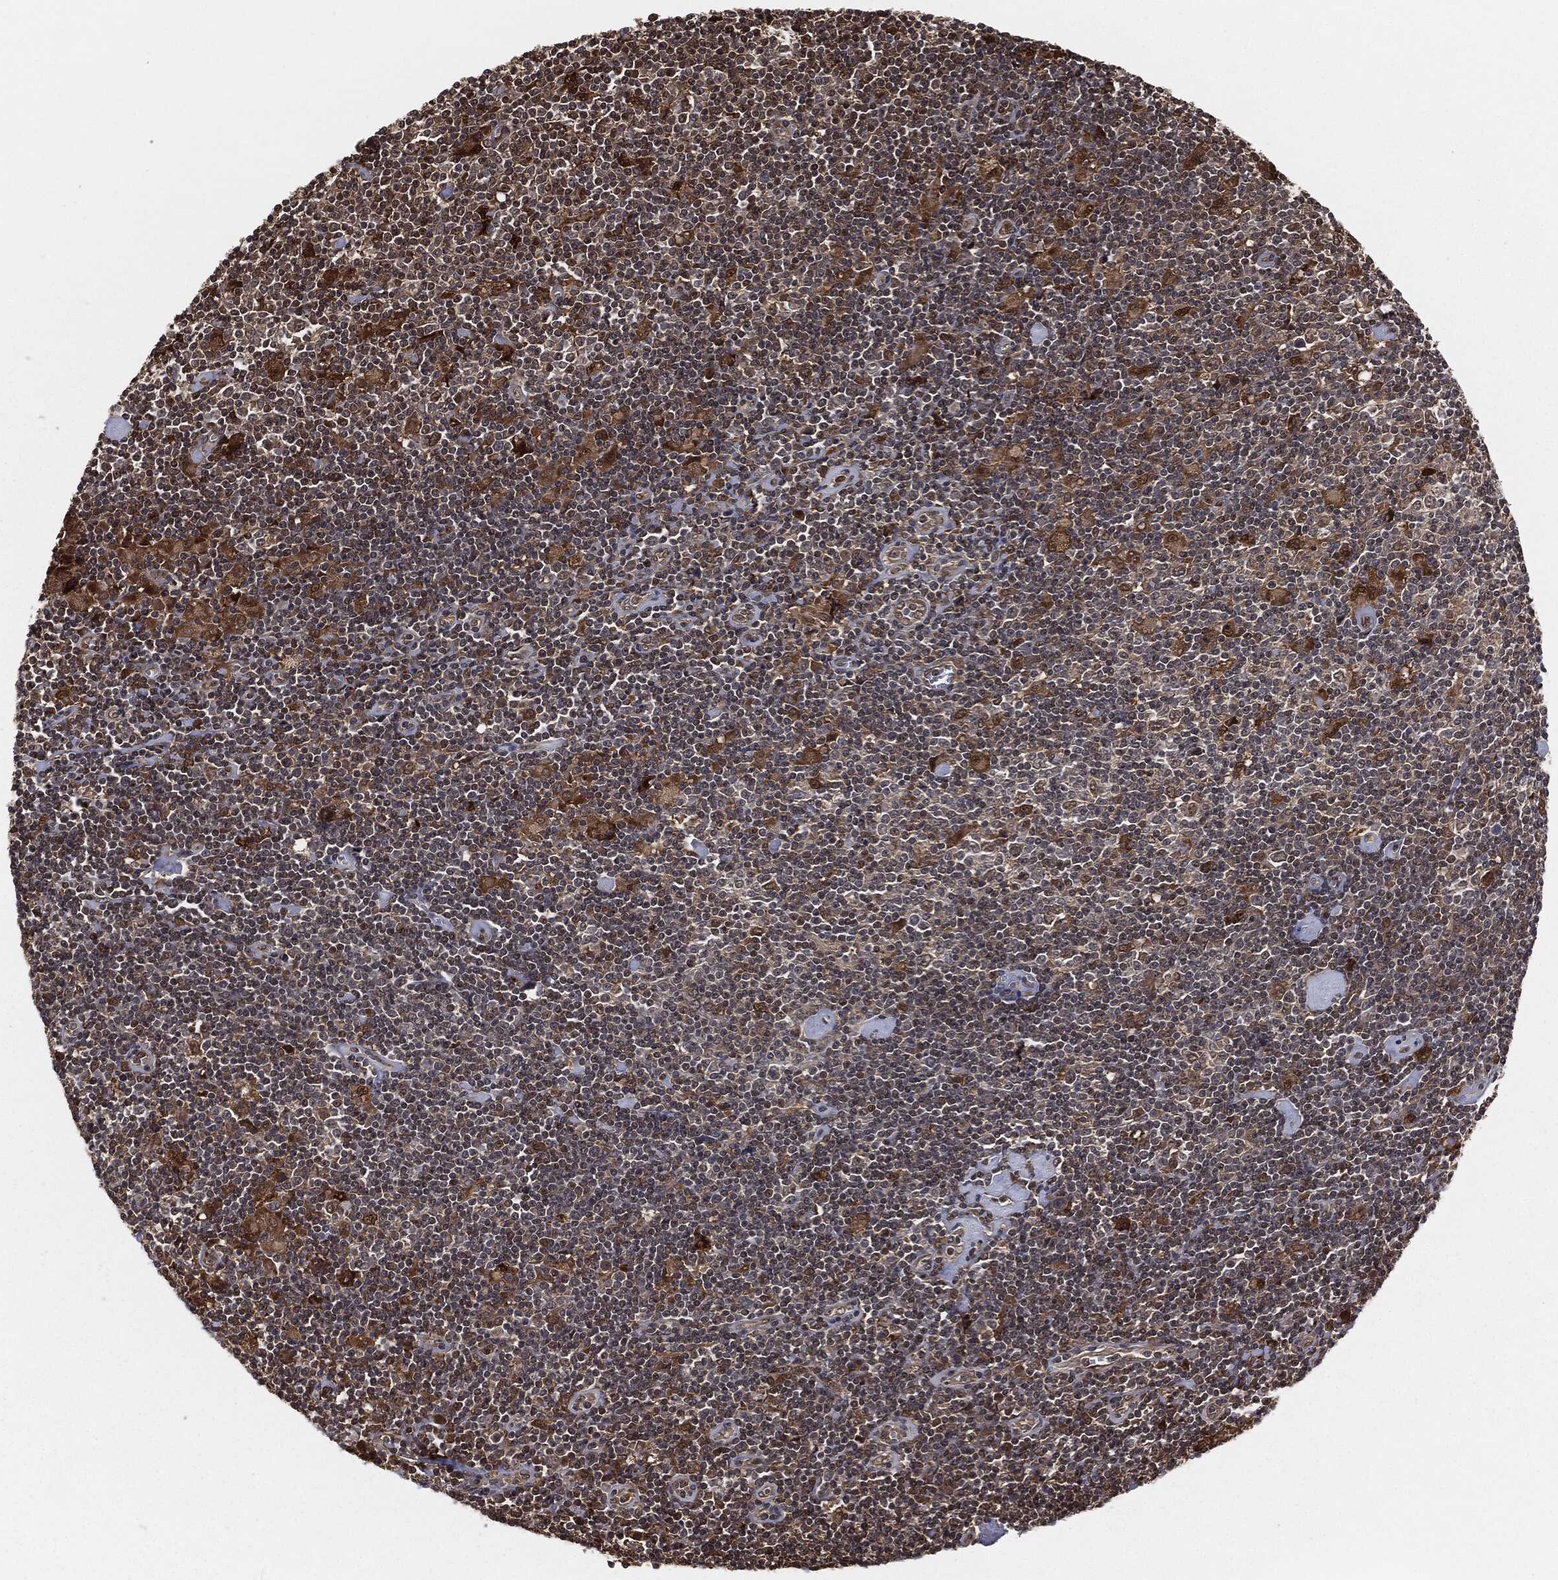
{"staining": {"intensity": "moderate", "quantity": ">75%", "location": "cytoplasmic/membranous,nuclear"}, "tissue": "lymphoma", "cell_type": "Tumor cells", "image_type": "cancer", "snomed": [{"axis": "morphology", "description": "Hodgkin's disease, NOS"}, {"axis": "topography", "description": "Lymph node"}], "caption": "A micrograph of Hodgkin's disease stained for a protein exhibits moderate cytoplasmic/membranous and nuclear brown staining in tumor cells.", "gene": "CAPRIN2", "patient": {"sex": "male", "age": 40}}